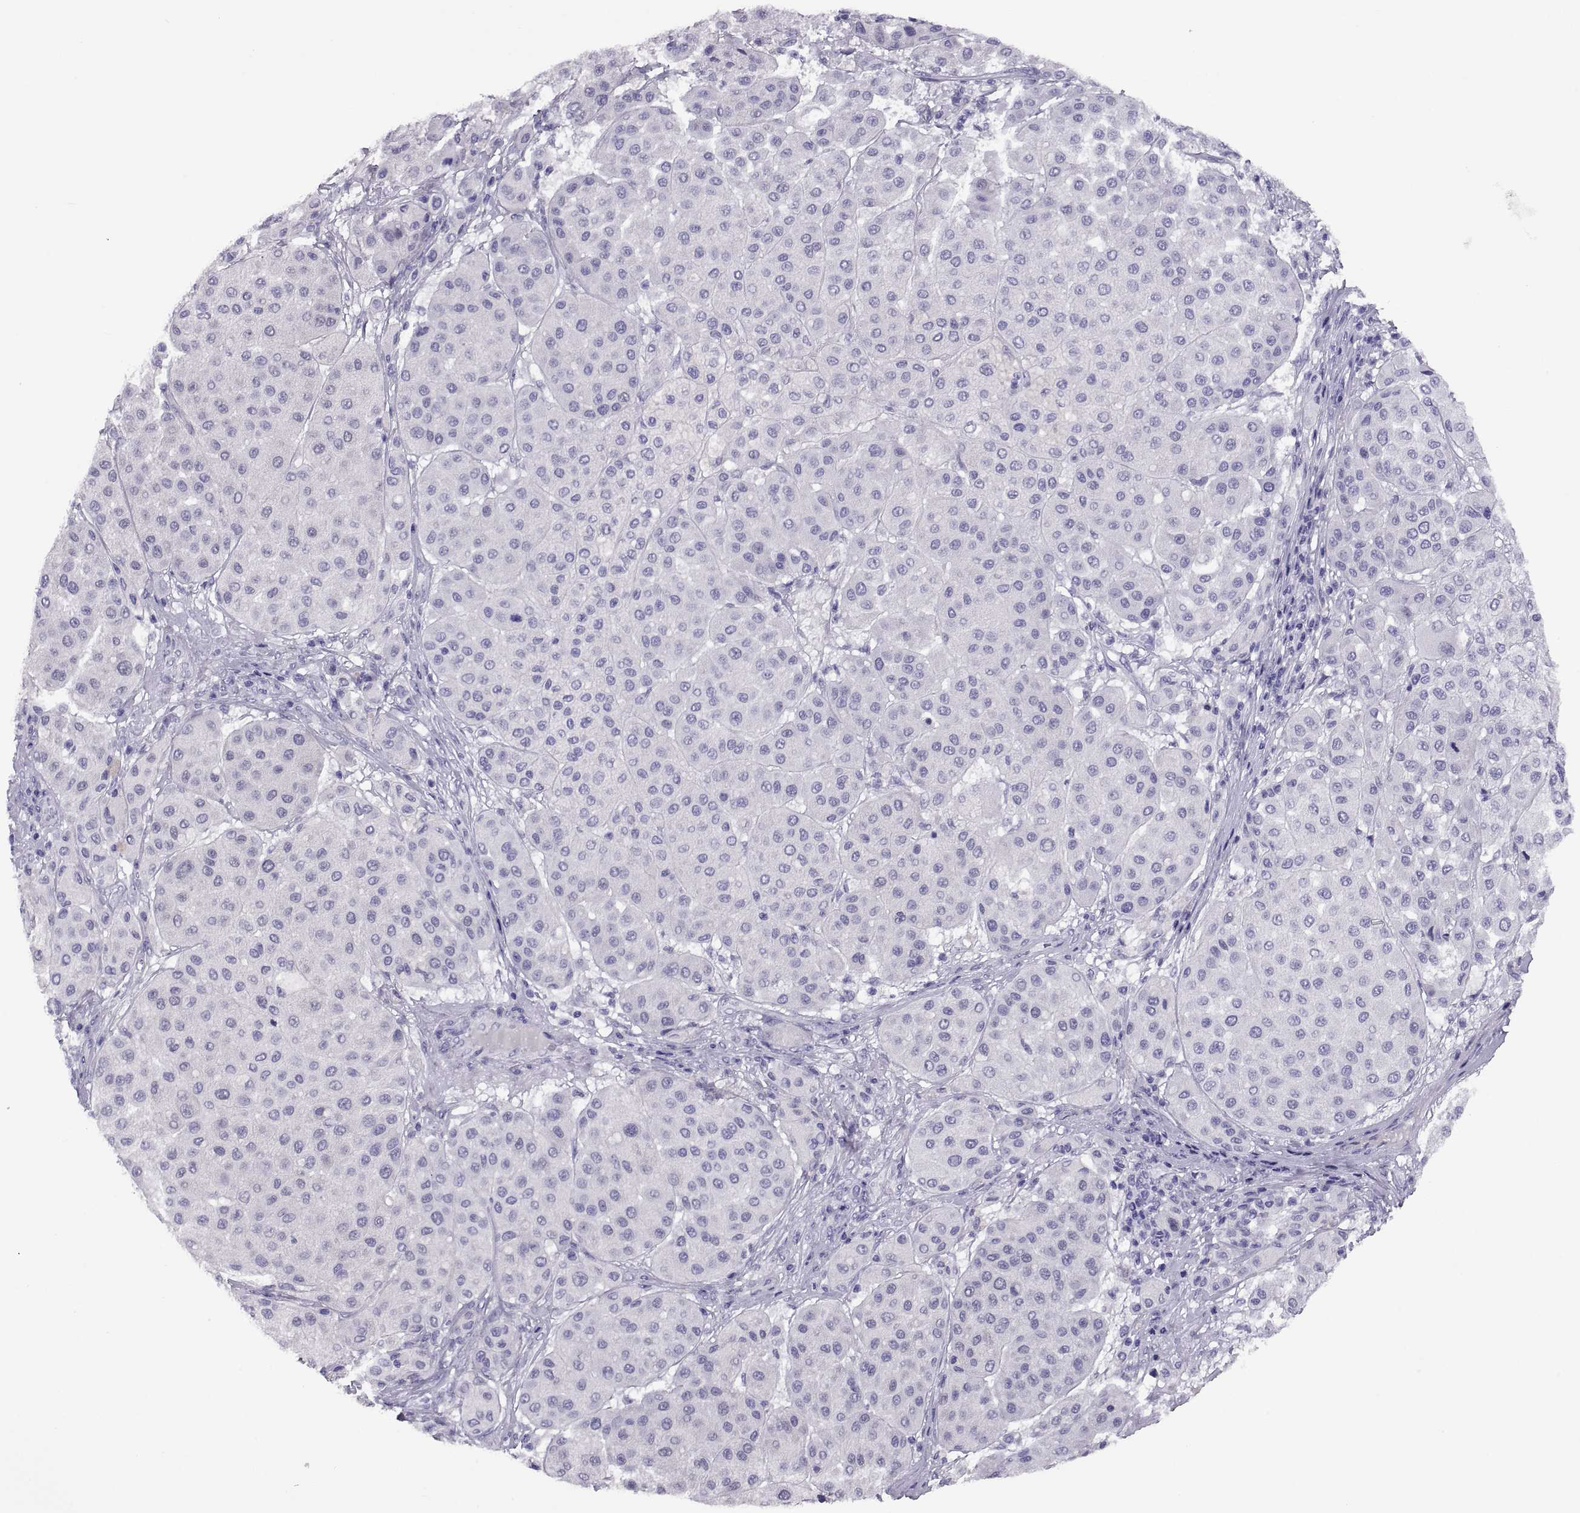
{"staining": {"intensity": "negative", "quantity": "none", "location": "none"}, "tissue": "melanoma", "cell_type": "Tumor cells", "image_type": "cancer", "snomed": [{"axis": "morphology", "description": "Malignant melanoma, Metastatic site"}, {"axis": "topography", "description": "Smooth muscle"}], "caption": "Tumor cells show no significant protein staining in malignant melanoma (metastatic site).", "gene": "RGS20", "patient": {"sex": "male", "age": 41}}